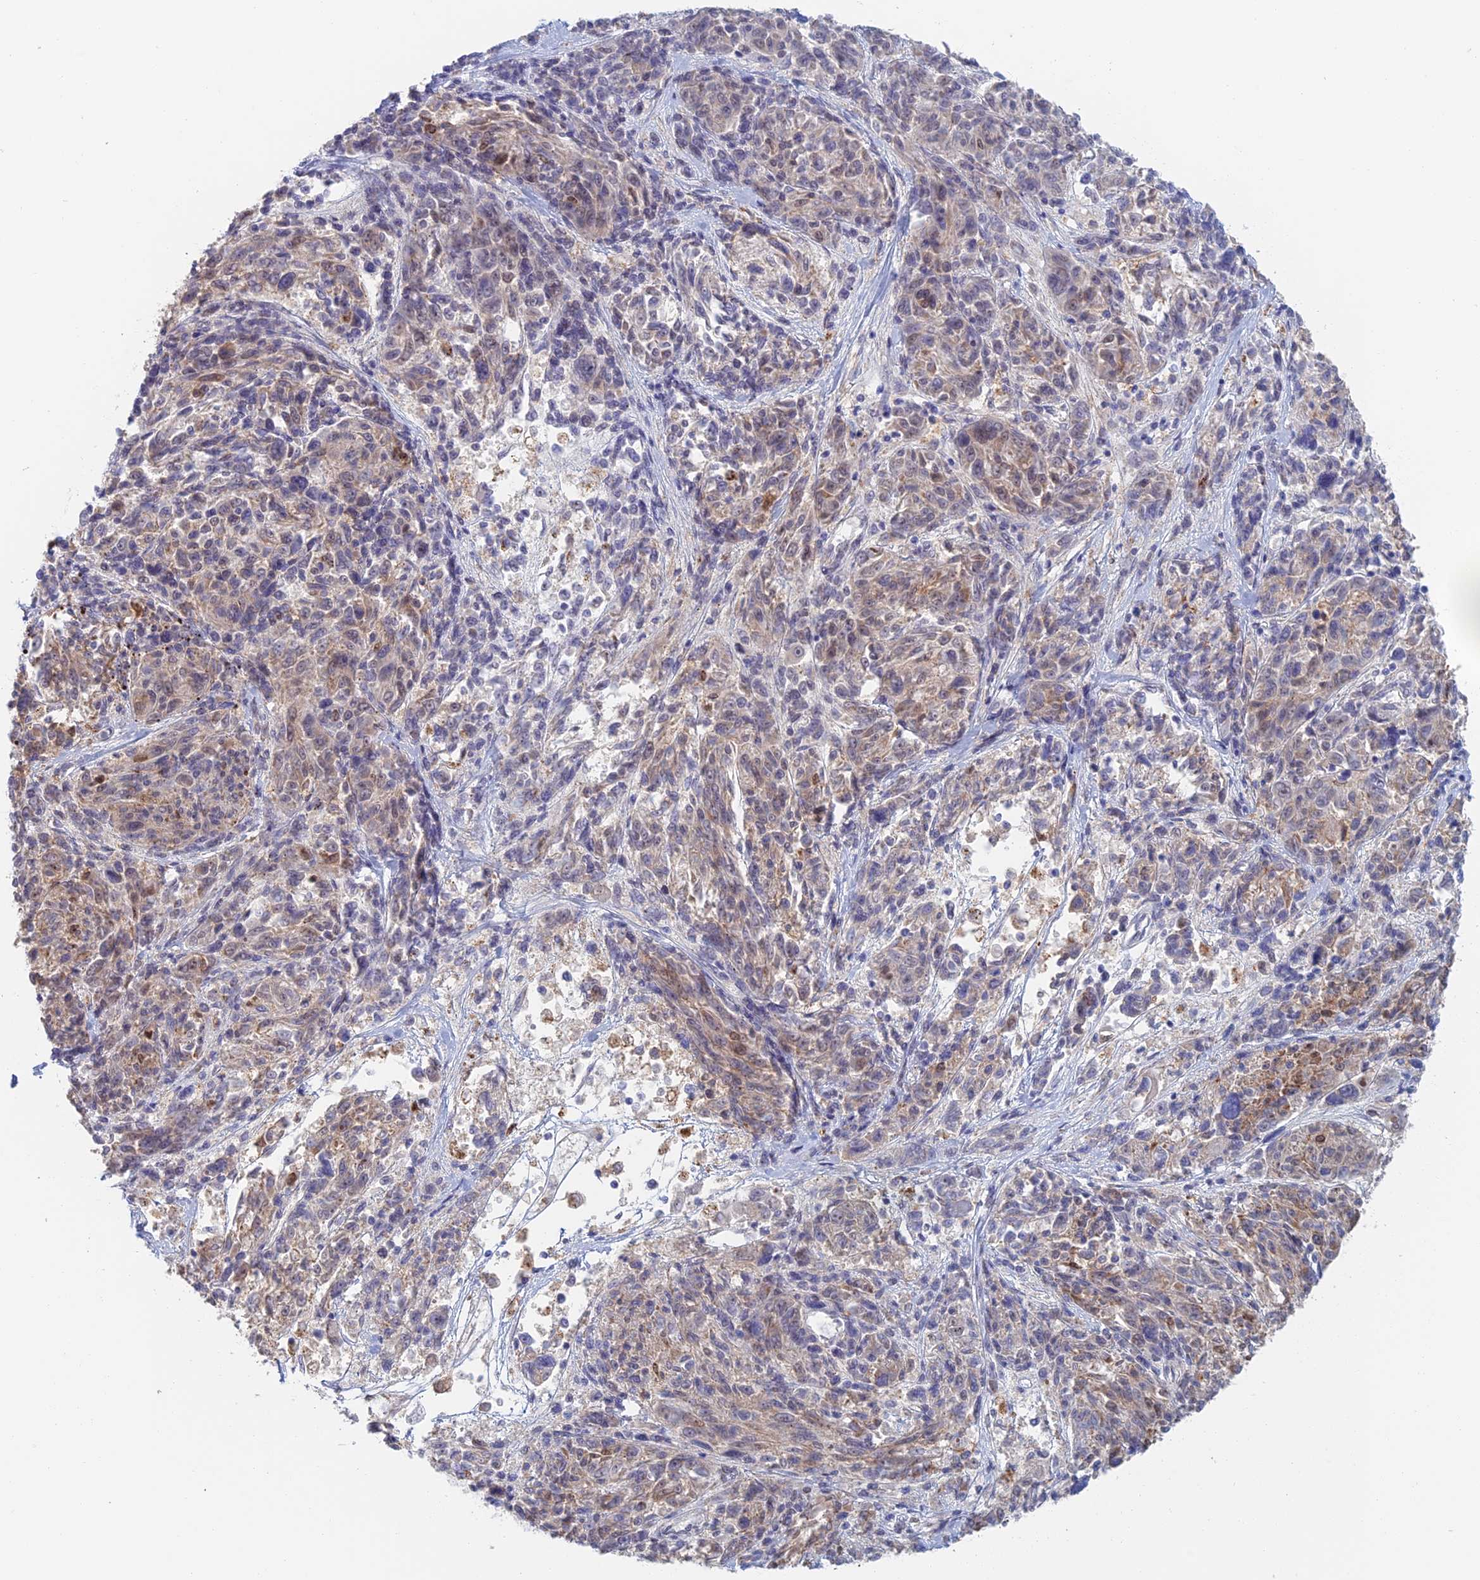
{"staining": {"intensity": "weak", "quantity": "25%-75%", "location": "cytoplasmic/membranous"}, "tissue": "melanoma", "cell_type": "Tumor cells", "image_type": "cancer", "snomed": [{"axis": "morphology", "description": "Malignant melanoma, NOS"}, {"axis": "topography", "description": "Skin"}], "caption": "There is low levels of weak cytoplasmic/membranous positivity in tumor cells of melanoma, as demonstrated by immunohistochemical staining (brown color).", "gene": "ZUP1", "patient": {"sex": "male", "age": 53}}